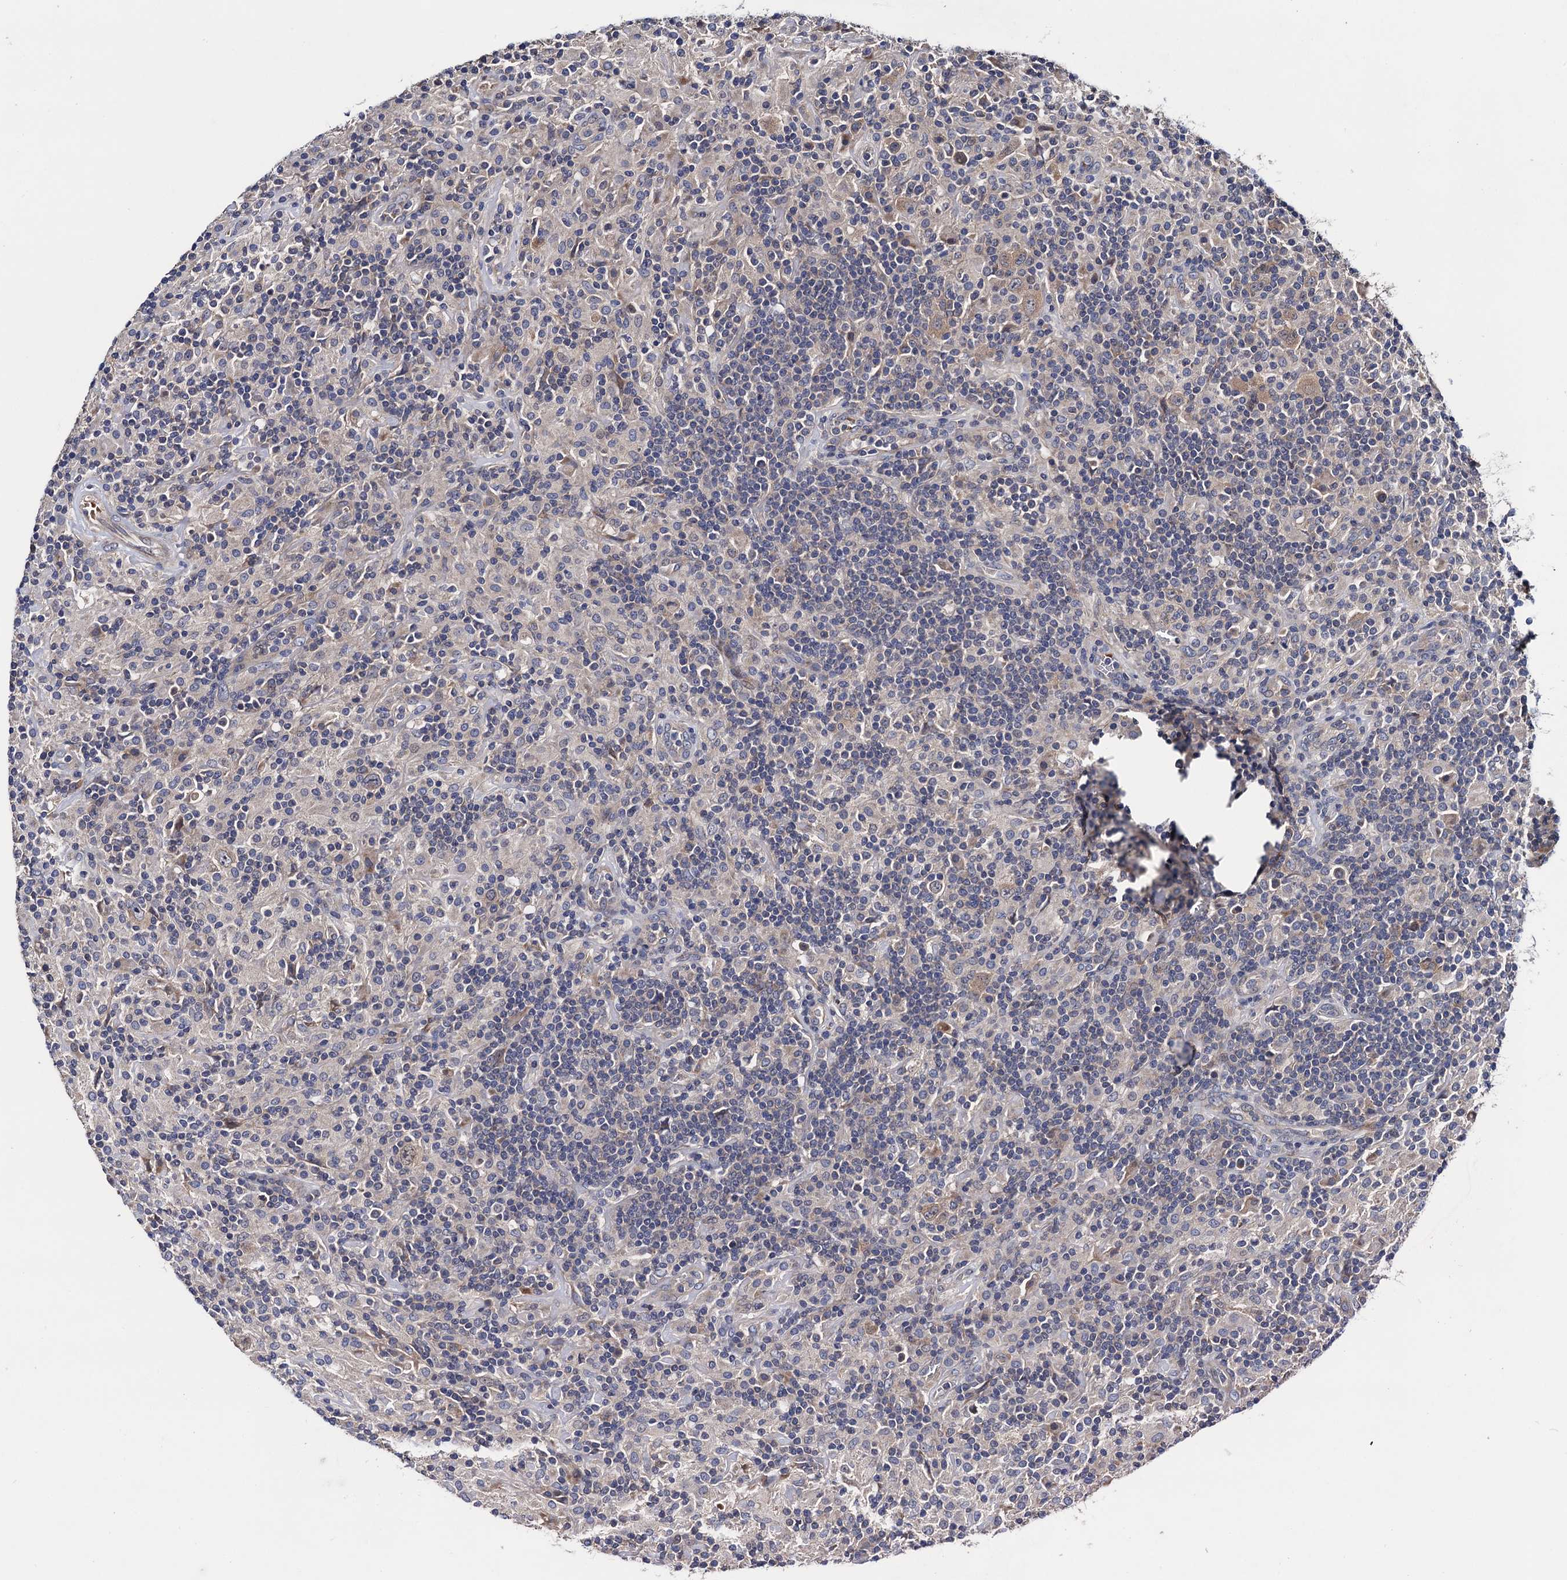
{"staining": {"intensity": "weak", "quantity": "<25%", "location": "cytoplasmic/membranous"}, "tissue": "lymphoma", "cell_type": "Tumor cells", "image_type": "cancer", "snomed": [{"axis": "morphology", "description": "Hodgkin's disease, NOS"}, {"axis": "topography", "description": "Lymph node"}], "caption": "This image is of Hodgkin's disease stained with immunohistochemistry to label a protein in brown with the nuclei are counter-stained blue. There is no positivity in tumor cells.", "gene": "TRMT112", "patient": {"sex": "male", "age": 70}}